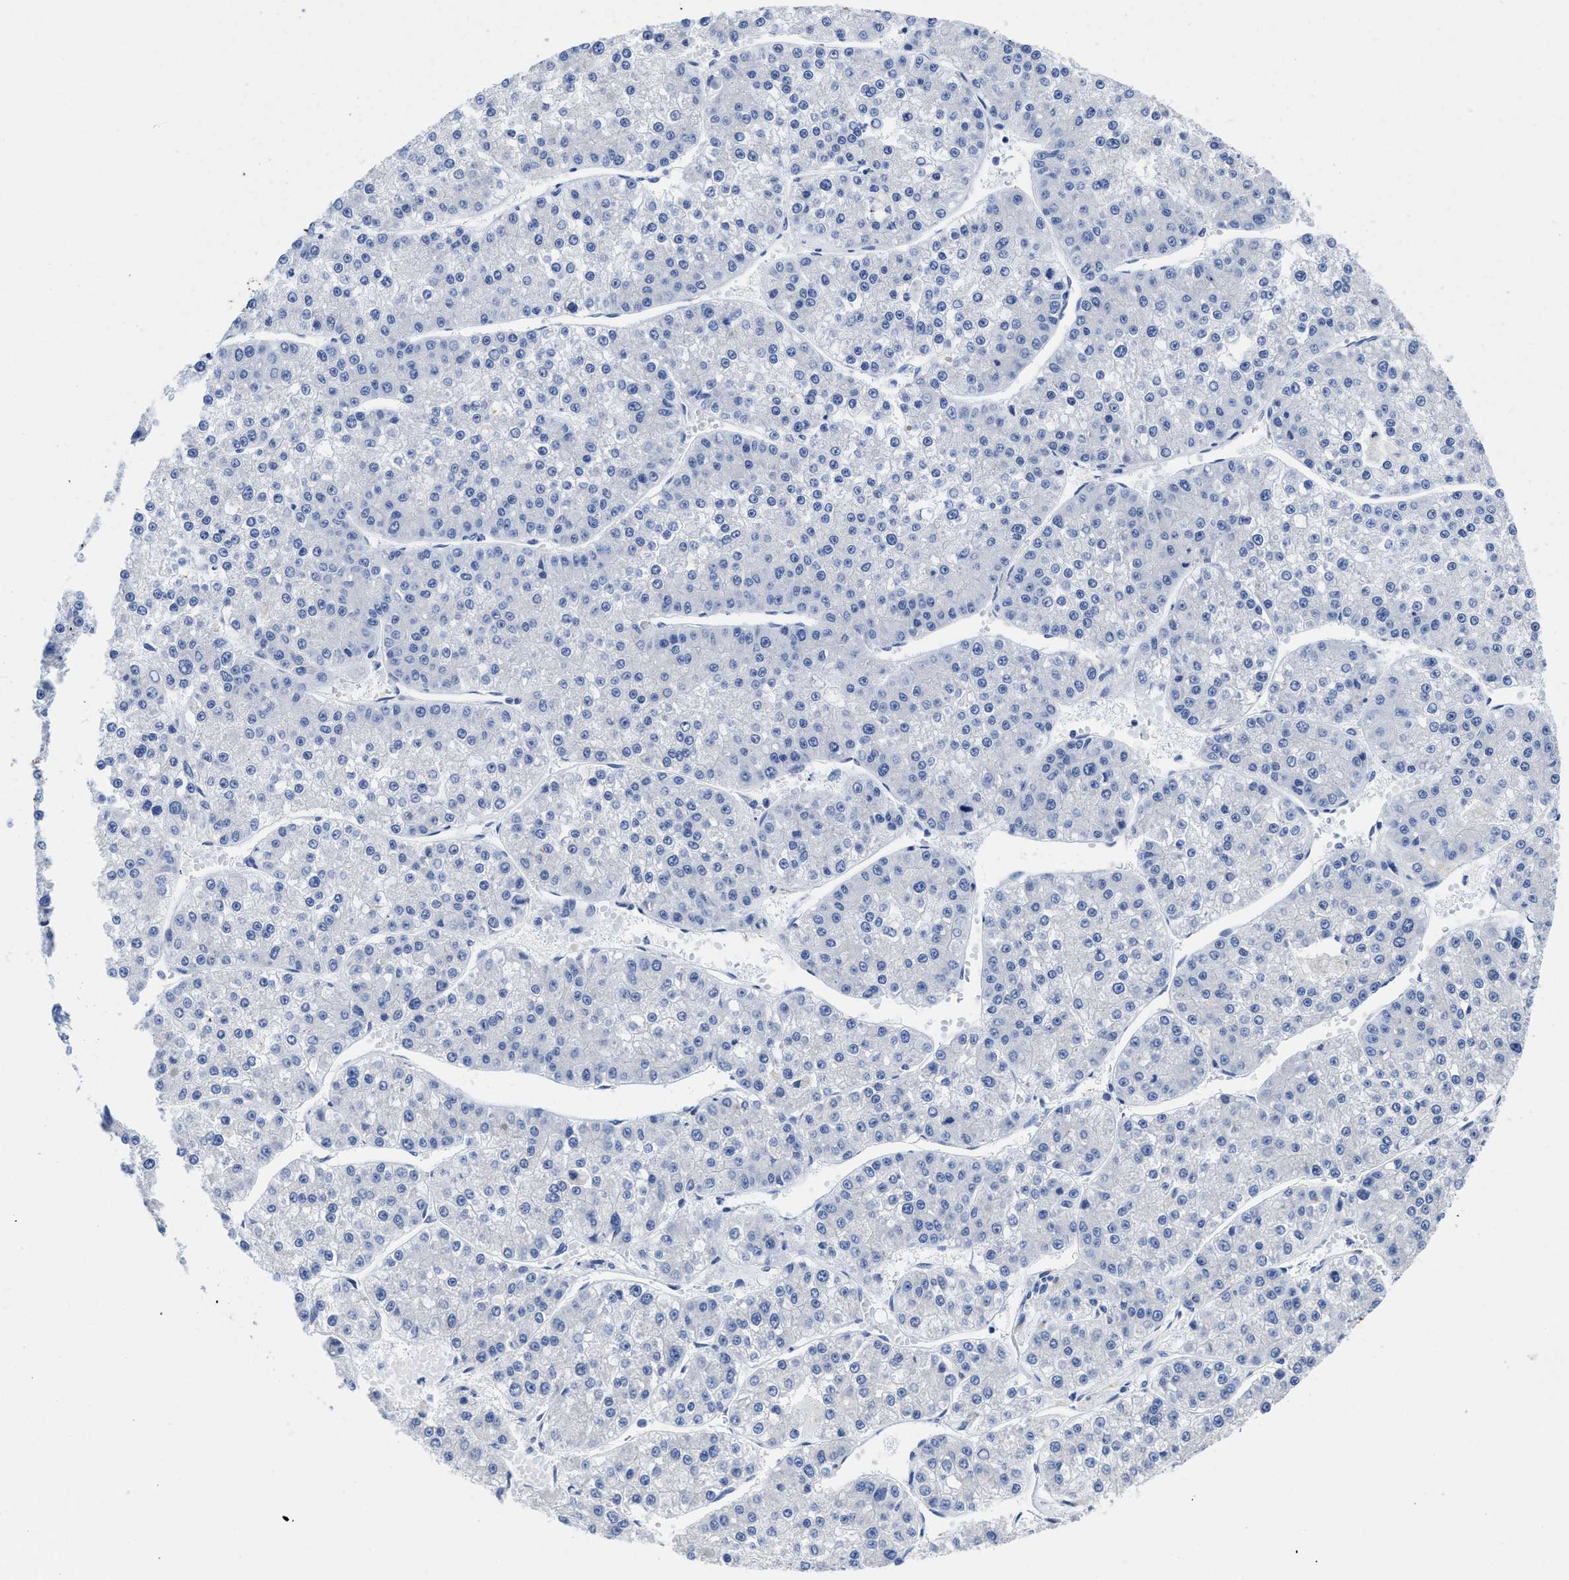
{"staining": {"intensity": "negative", "quantity": "none", "location": "none"}, "tissue": "liver cancer", "cell_type": "Tumor cells", "image_type": "cancer", "snomed": [{"axis": "morphology", "description": "Carcinoma, Hepatocellular, NOS"}, {"axis": "topography", "description": "Liver"}], "caption": "The immunohistochemistry (IHC) image has no significant positivity in tumor cells of liver cancer tissue.", "gene": "HOOK1", "patient": {"sex": "female", "age": 73}}